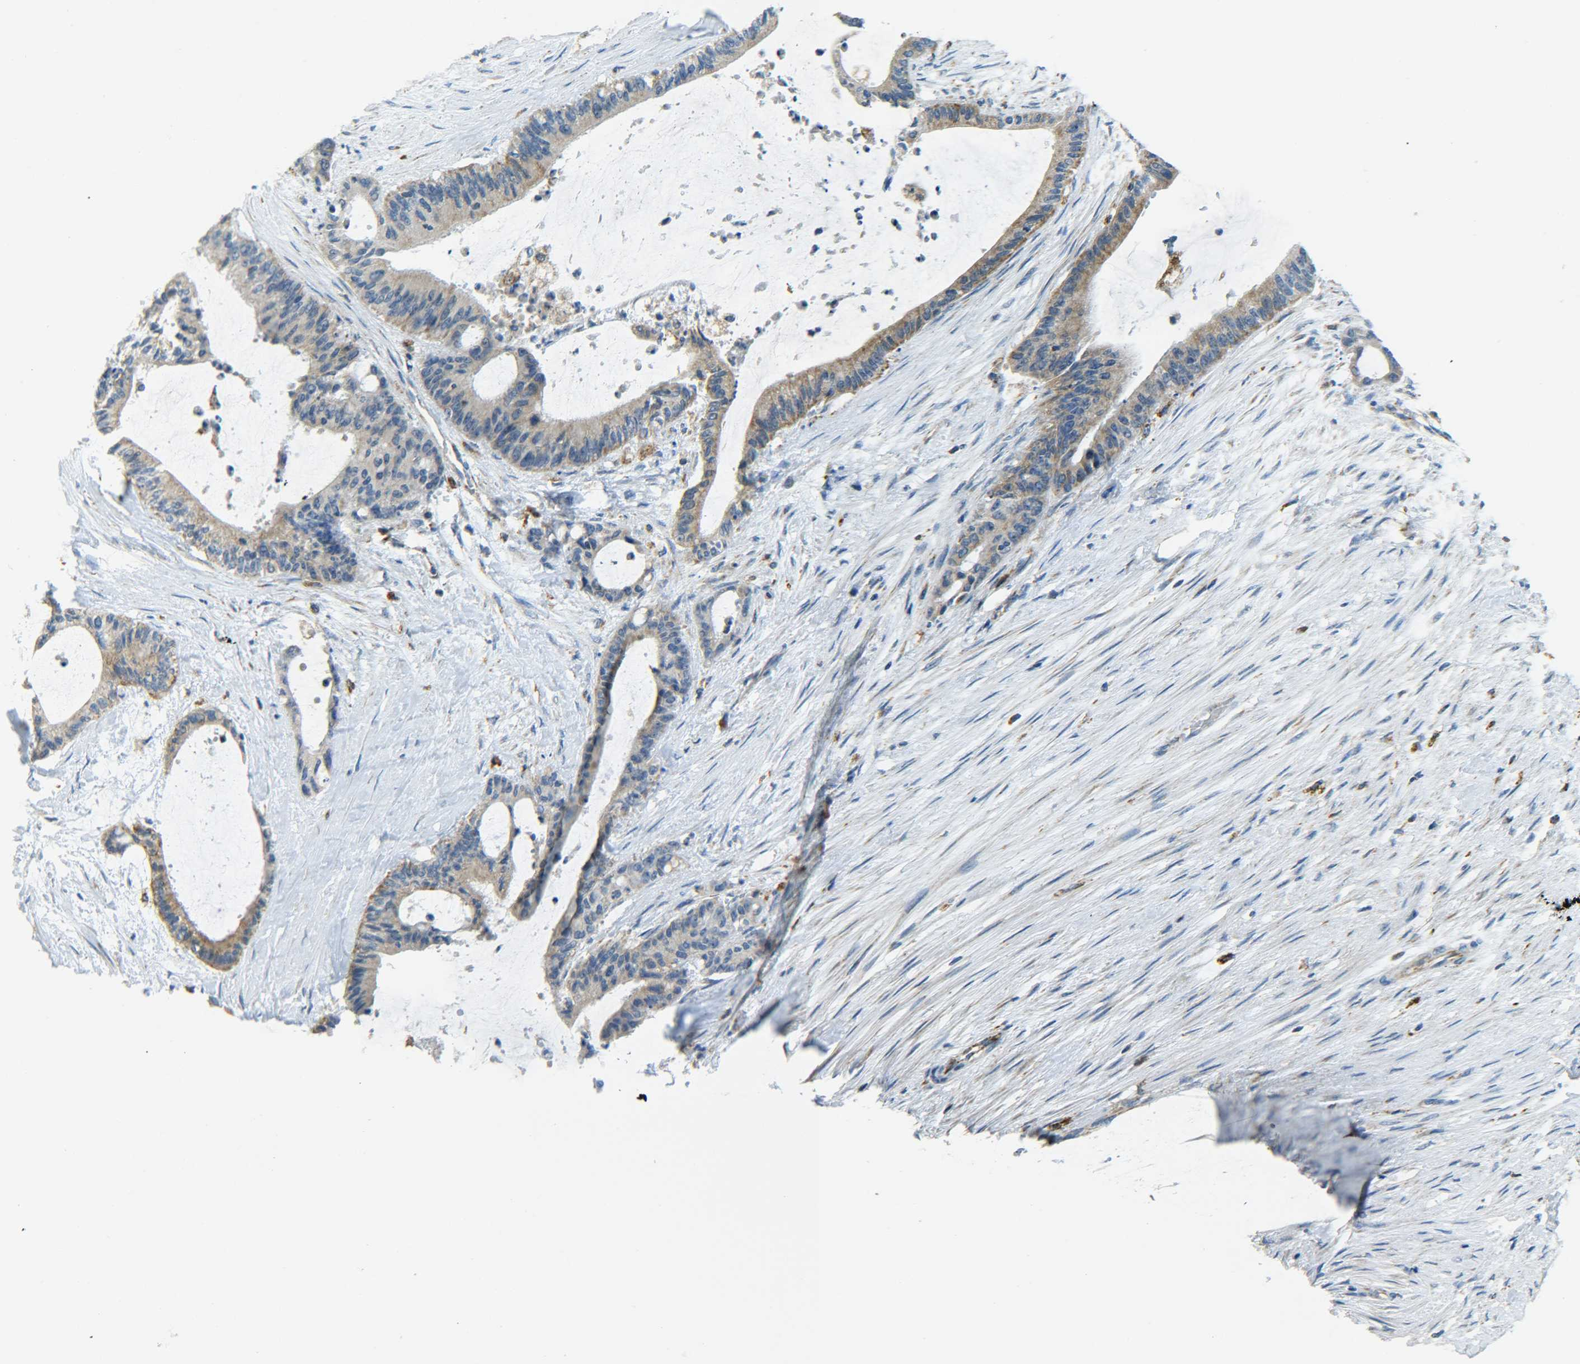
{"staining": {"intensity": "moderate", "quantity": ">75%", "location": "cytoplasmic/membranous"}, "tissue": "liver cancer", "cell_type": "Tumor cells", "image_type": "cancer", "snomed": [{"axis": "morphology", "description": "Cholangiocarcinoma"}, {"axis": "topography", "description": "Liver"}], "caption": "Tumor cells exhibit moderate cytoplasmic/membranous positivity in approximately >75% of cells in cholangiocarcinoma (liver). (Stains: DAB in brown, nuclei in blue, Microscopy: brightfield microscopy at high magnification).", "gene": "CYB5R1", "patient": {"sex": "female", "age": 73}}